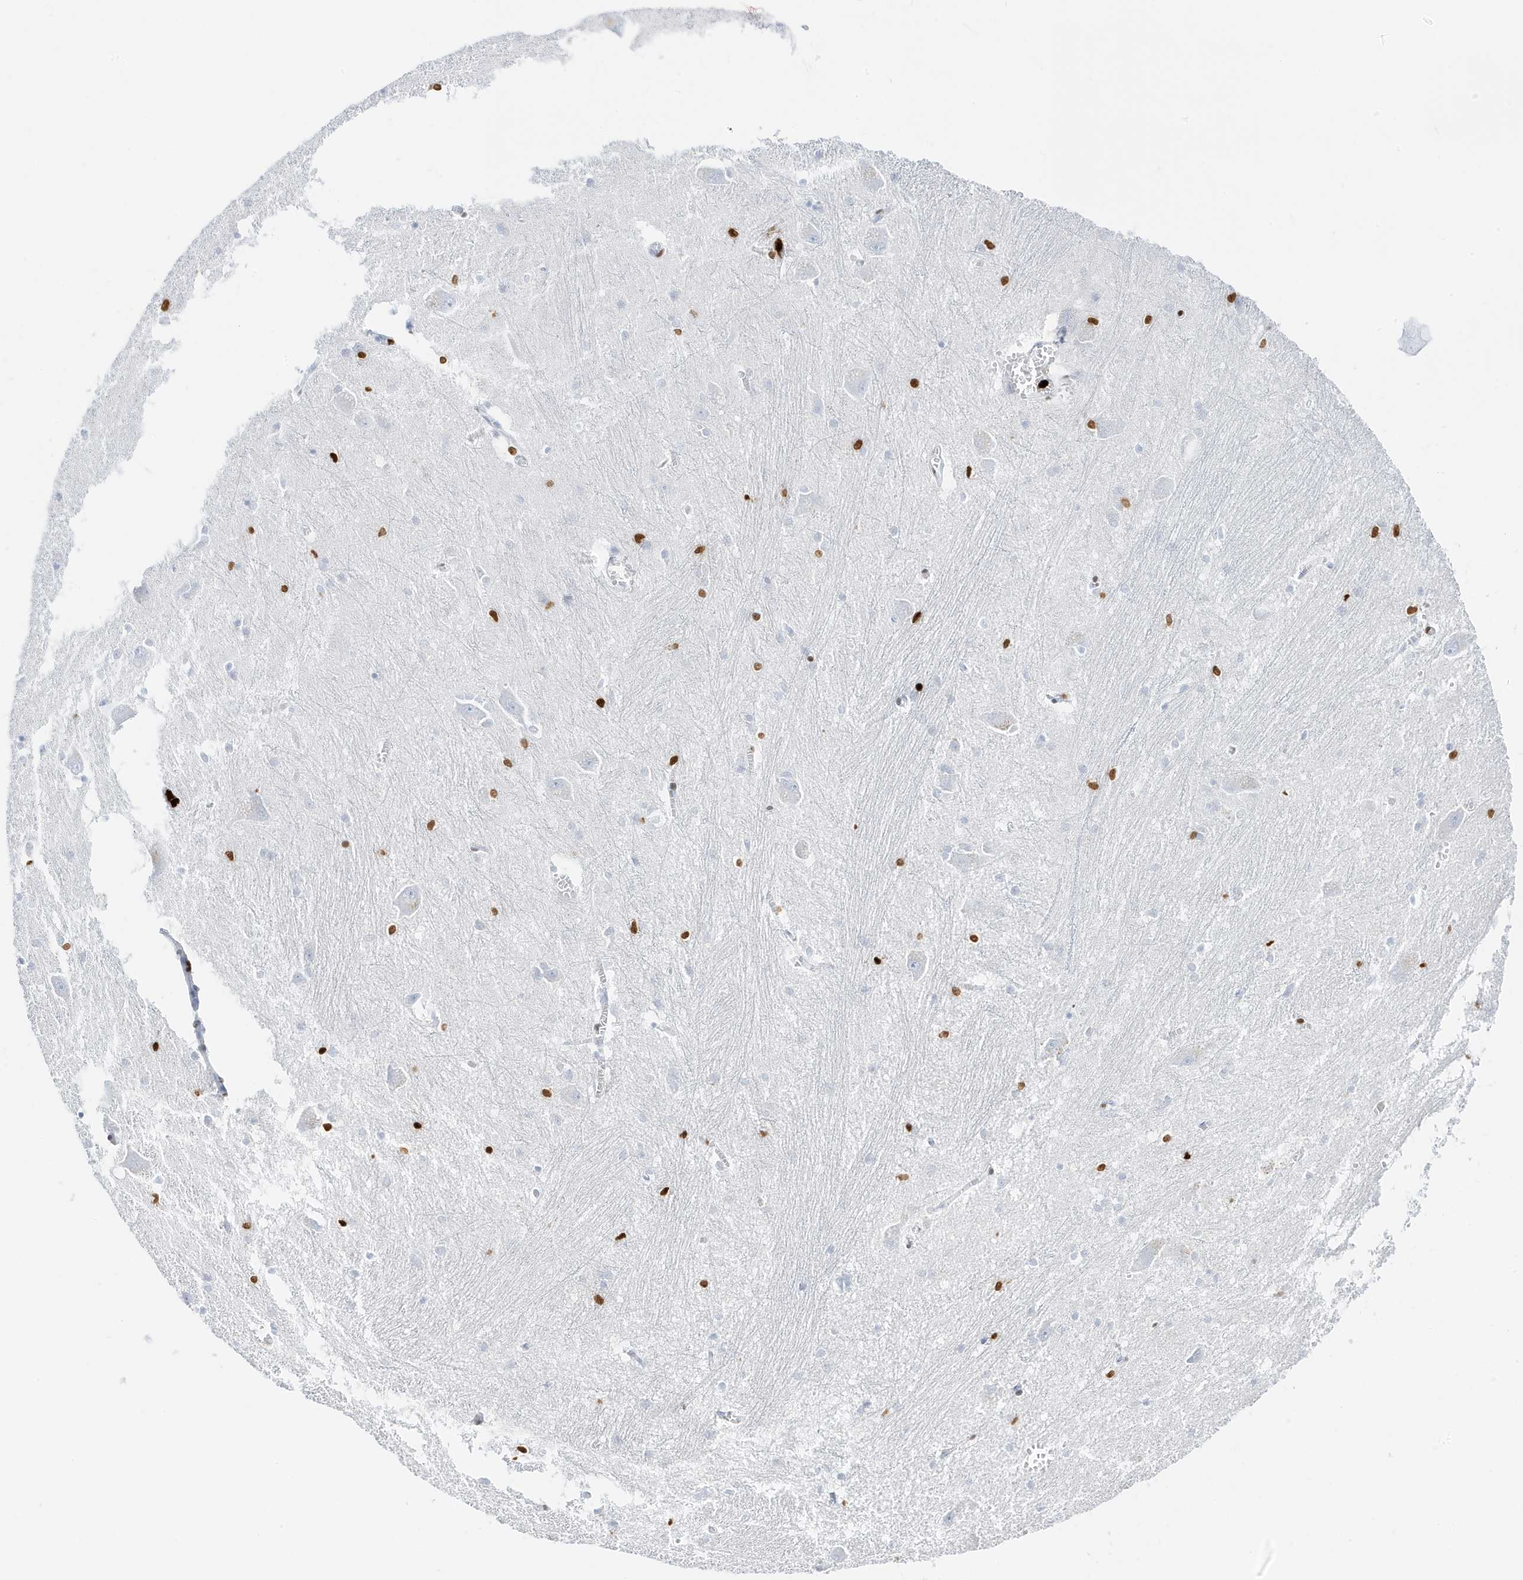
{"staining": {"intensity": "negative", "quantity": "none", "location": "none"}, "tissue": "caudate", "cell_type": "Glial cells", "image_type": "normal", "snomed": [{"axis": "morphology", "description": "Normal tissue, NOS"}, {"axis": "topography", "description": "Lateral ventricle wall"}], "caption": "The IHC image has no significant expression in glial cells of caudate. The staining was performed using DAB to visualize the protein expression in brown, while the nuclei were stained in blue with hematoxylin (Magnification: 20x).", "gene": "MNDA", "patient": {"sex": "male", "age": 37}}